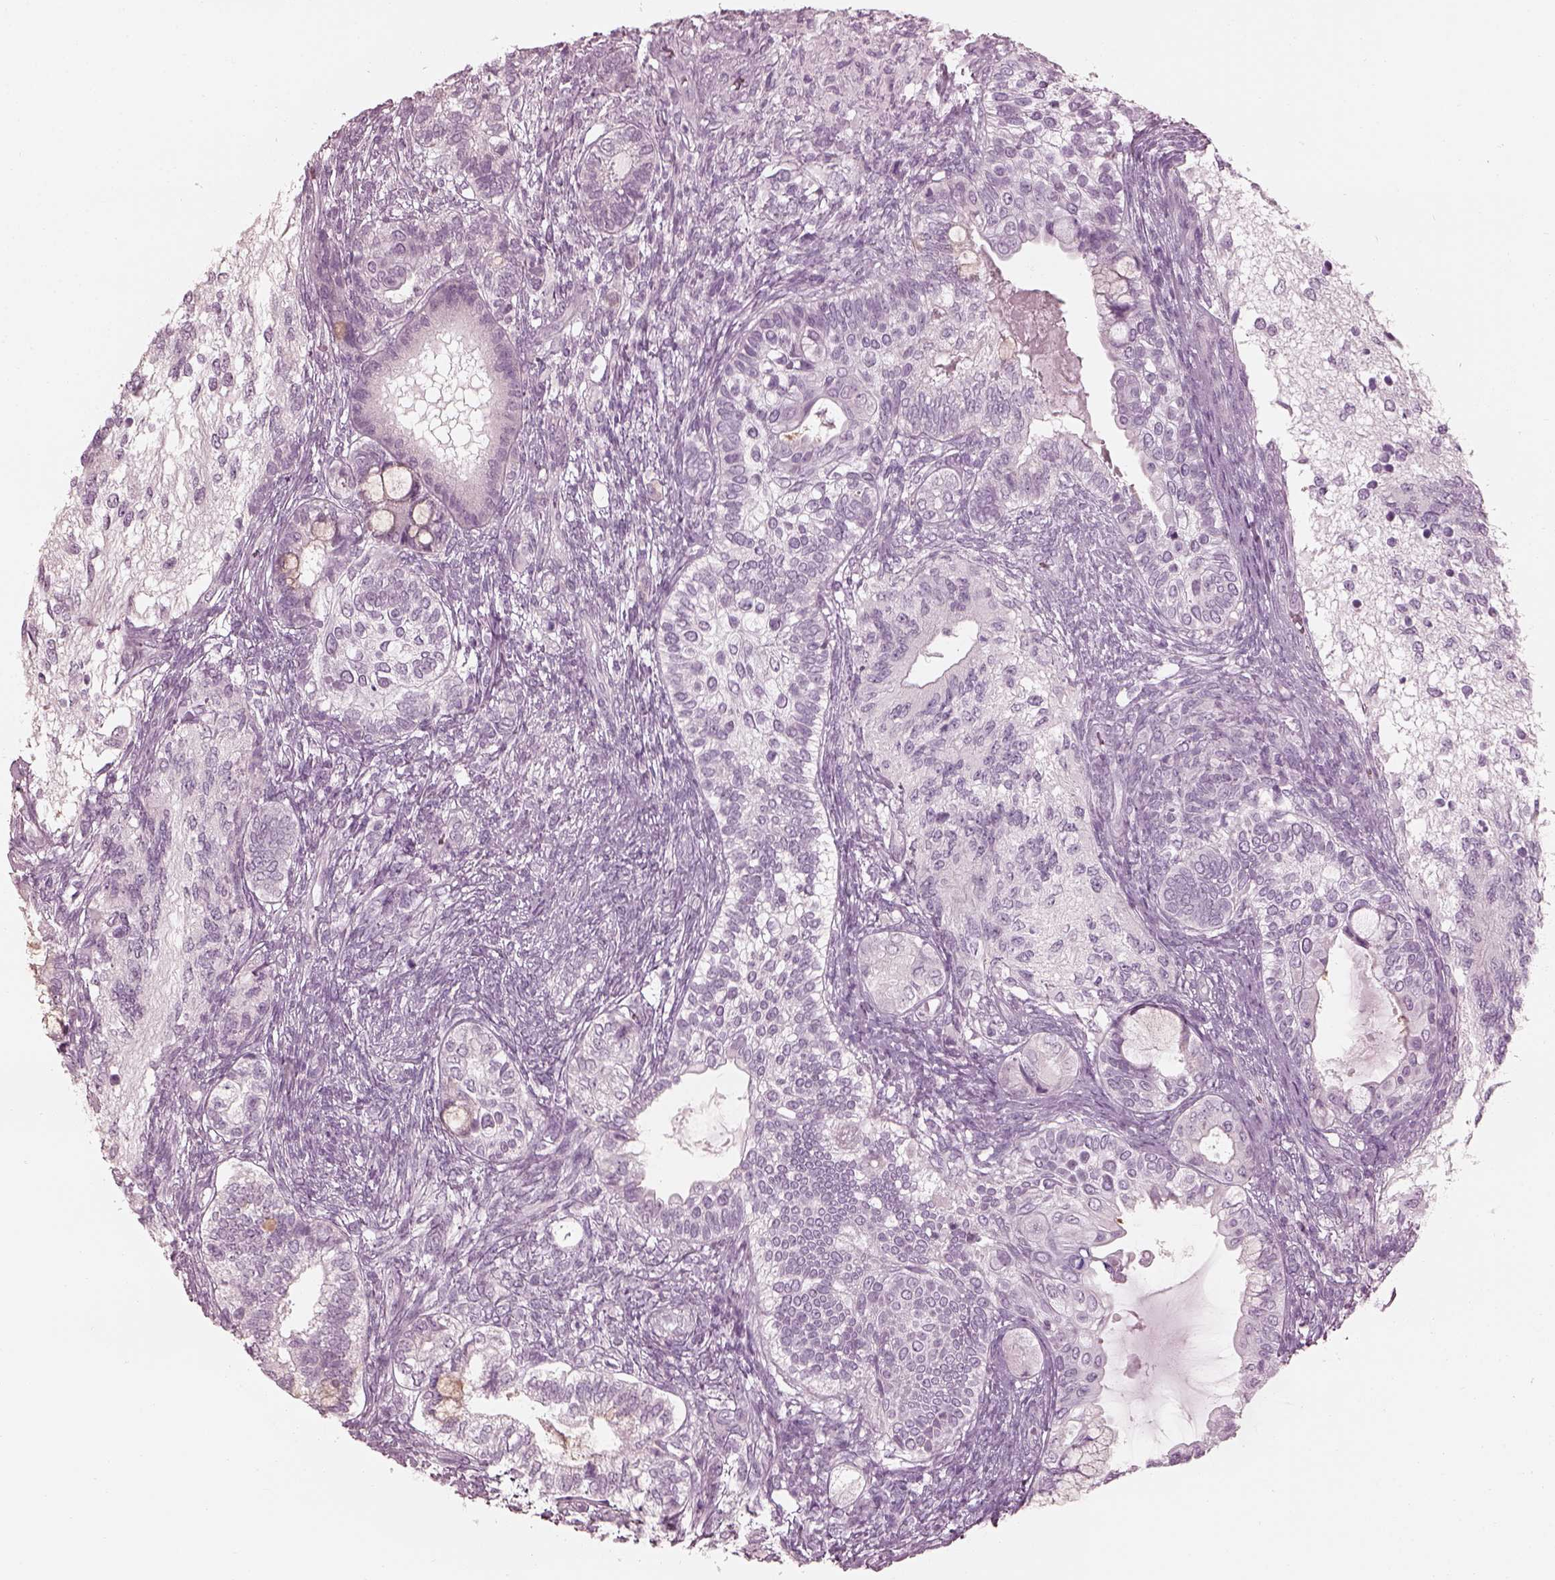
{"staining": {"intensity": "negative", "quantity": "none", "location": "none"}, "tissue": "testis cancer", "cell_type": "Tumor cells", "image_type": "cancer", "snomed": [{"axis": "morphology", "description": "Seminoma, NOS"}, {"axis": "morphology", "description": "Carcinoma, Embryonal, NOS"}, {"axis": "topography", "description": "Testis"}], "caption": "High magnification brightfield microscopy of testis cancer (embryonal carcinoma) stained with DAB (brown) and counterstained with hematoxylin (blue): tumor cells show no significant expression.", "gene": "SAXO2", "patient": {"sex": "male", "age": 41}}